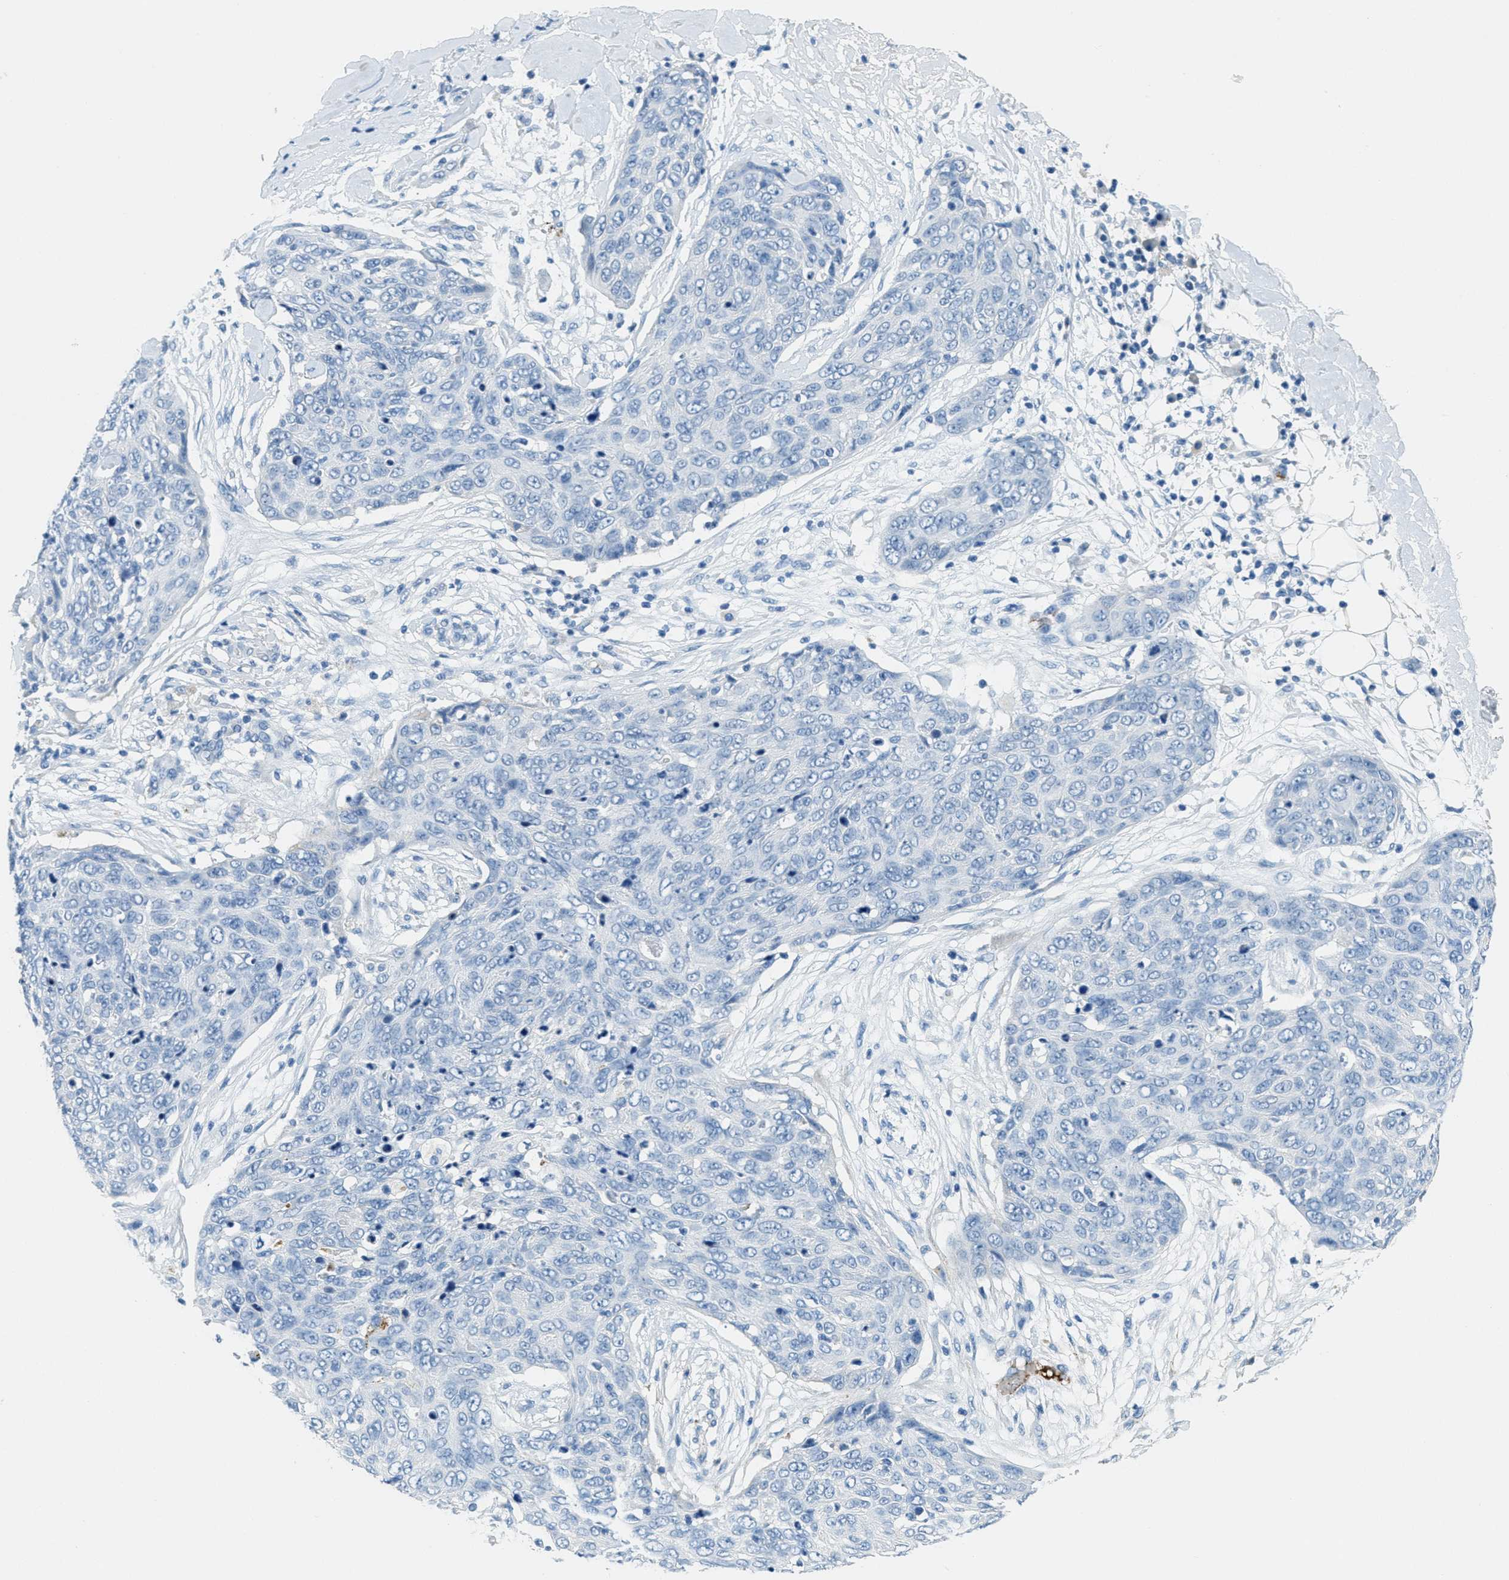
{"staining": {"intensity": "negative", "quantity": "none", "location": "none"}, "tissue": "skin cancer", "cell_type": "Tumor cells", "image_type": "cancer", "snomed": [{"axis": "morphology", "description": "Squamous cell carcinoma in situ, NOS"}, {"axis": "morphology", "description": "Squamous cell carcinoma, NOS"}, {"axis": "topography", "description": "Skin"}], "caption": "DAB immunohistochemical staining of human skin cancer (squamous cell carcinoma in situ) reveals no significant expression in tumor cells.", "gene": "A2M", "patient": {"sex": "male", "age": 93}}